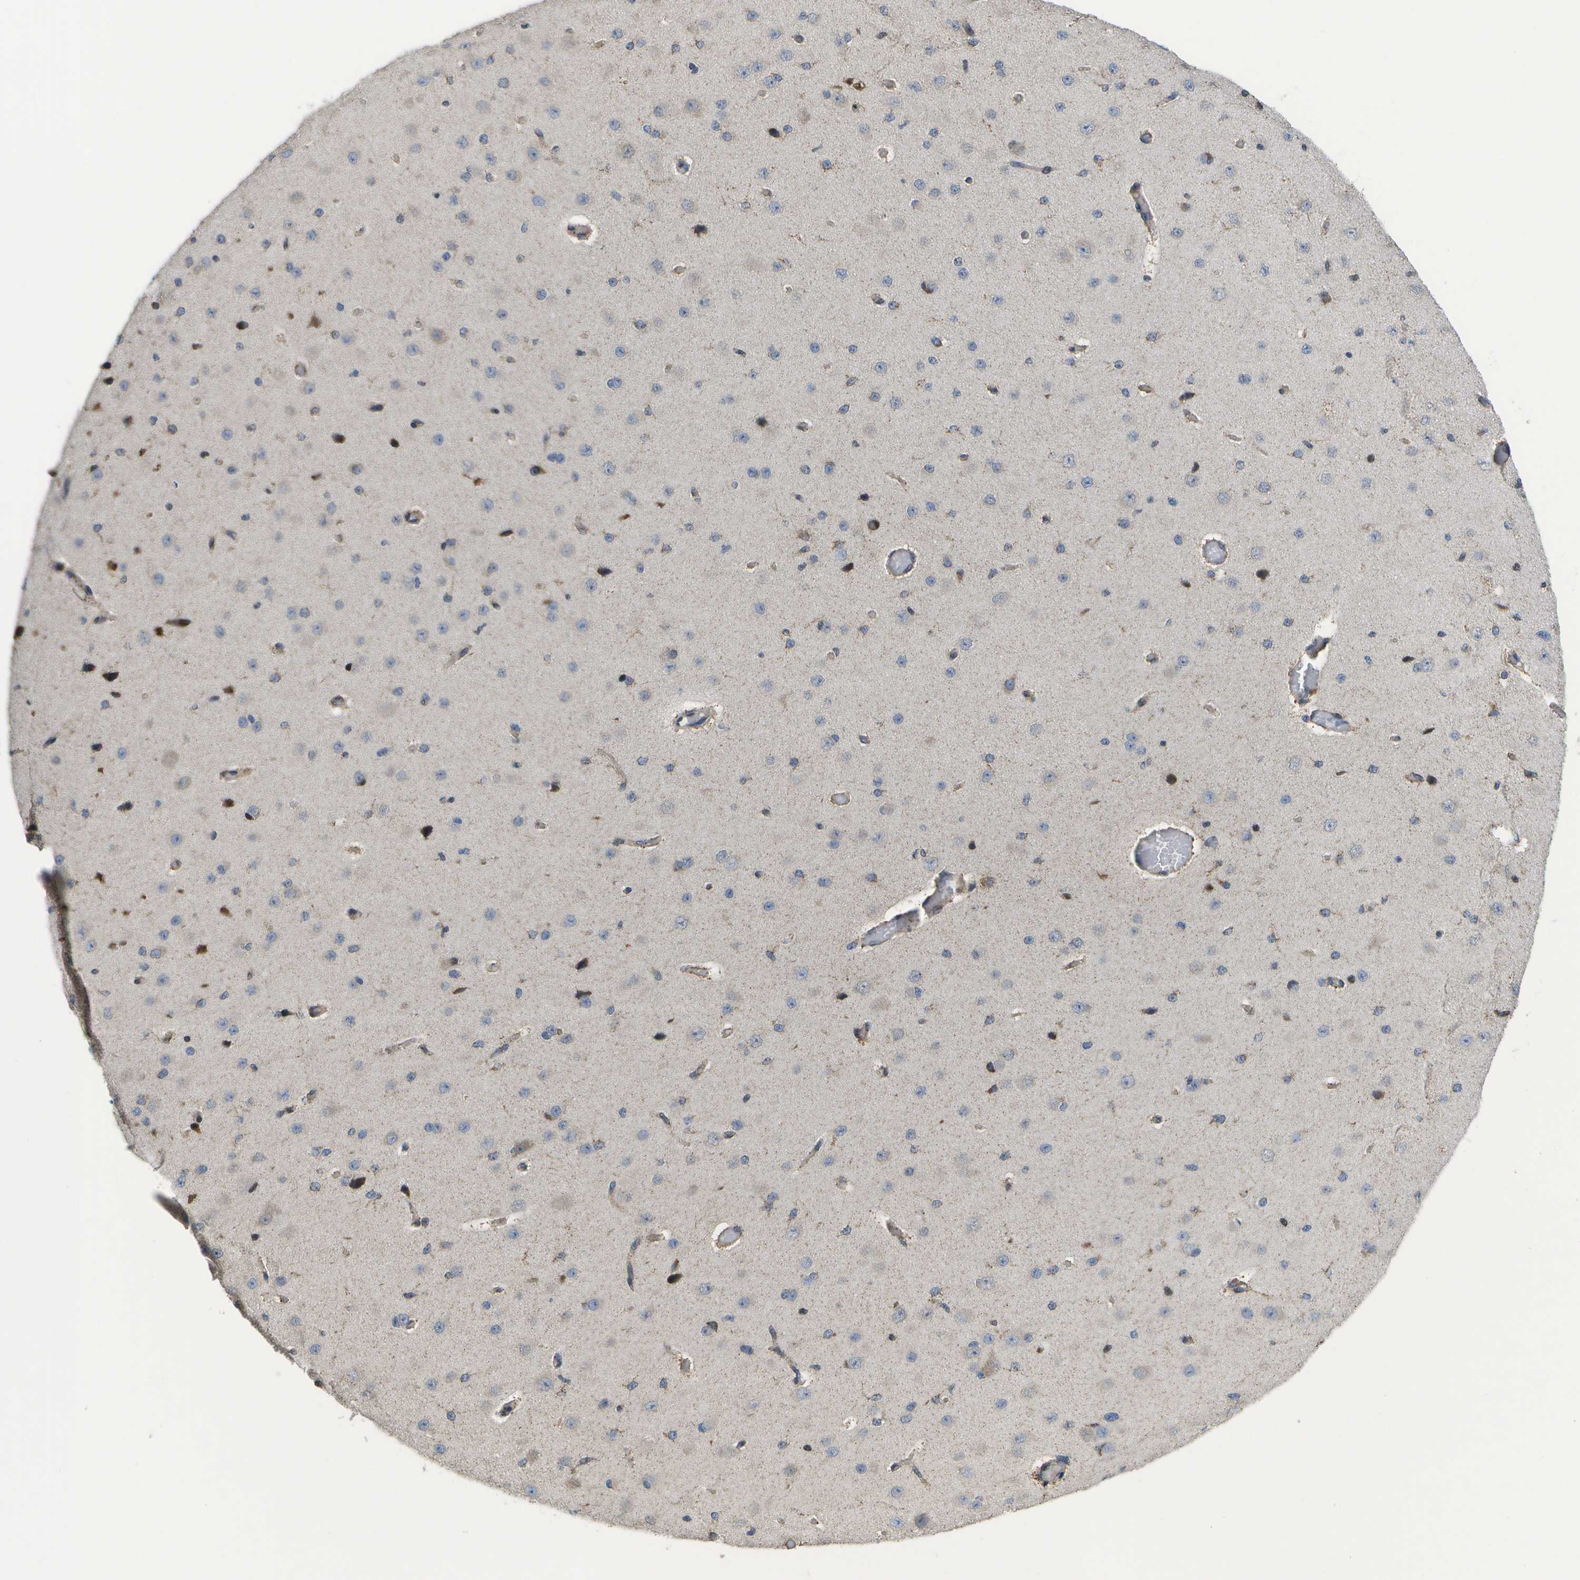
{"staining": {"intensity": "moderate", "quantity": ">75%", "location": "cytoplasmic/membranous"}, "tissue": "cerebral cortex", "cell_type": "Endothelial cells", "image_type": "normal", "snomed": [{"axis": "morphology", "description": "Normal tissue, NOS"}, {"axis": "morphology", "description": "Developmental malformation"}, {"axis": "topography", "description": "Cerebral cortex"}], "caption": "This histopathology image reveals IHC staining of unremarkable cerebral cortex, with medium moderate cytoplasmic/membranous positivity in approximately >75% of endothelial cells.", "gene": "HADHA", "patient": {"sex": "female", "age": 30}}